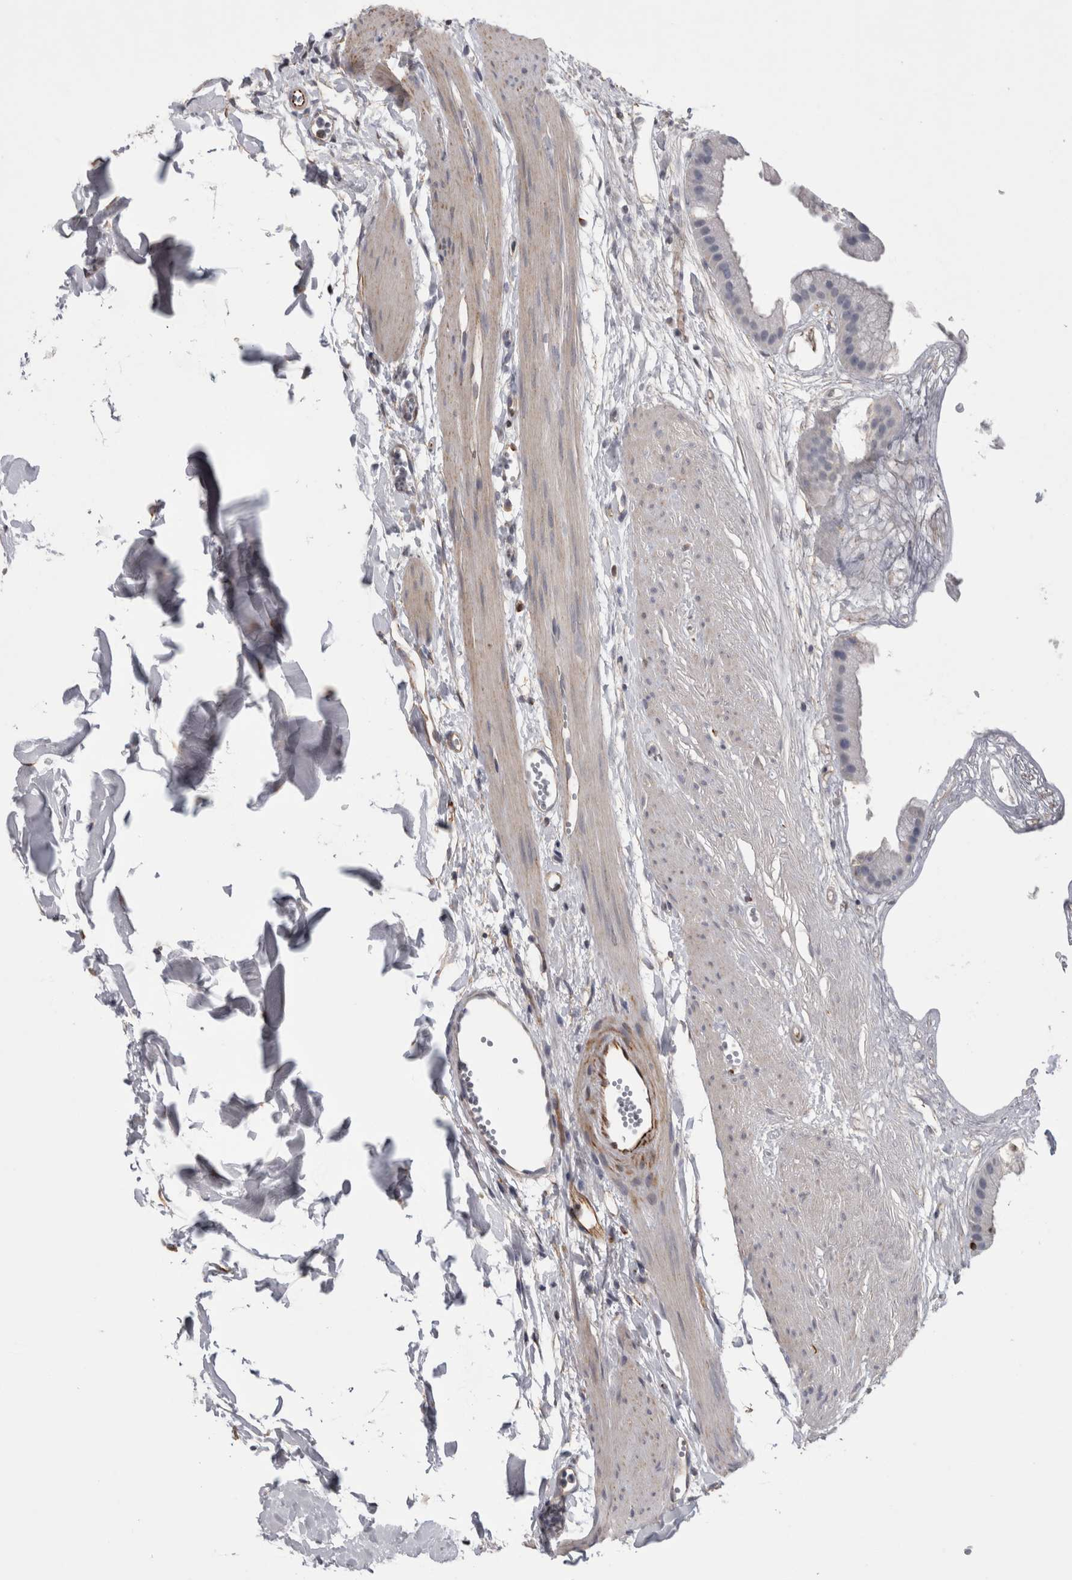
{"staining": {"intensity": "negative", "quantity": "none", "location": "none"}, "tissue": "gallbladder", "cell_type": "Glandular cells", "image_type": "normal", "snomed": [{"axis": "morphology", "description": "Normal tissue, NOS"}, {"axis": "topography", "description": "Gallbladder"}], "caption": "The histopathology image exhibits no staining of glandular cells in normal gallbladder. Nuclei are stained in blue.", "gene": "ACOT7", "patient": {"sex": "female", "age": 64}}